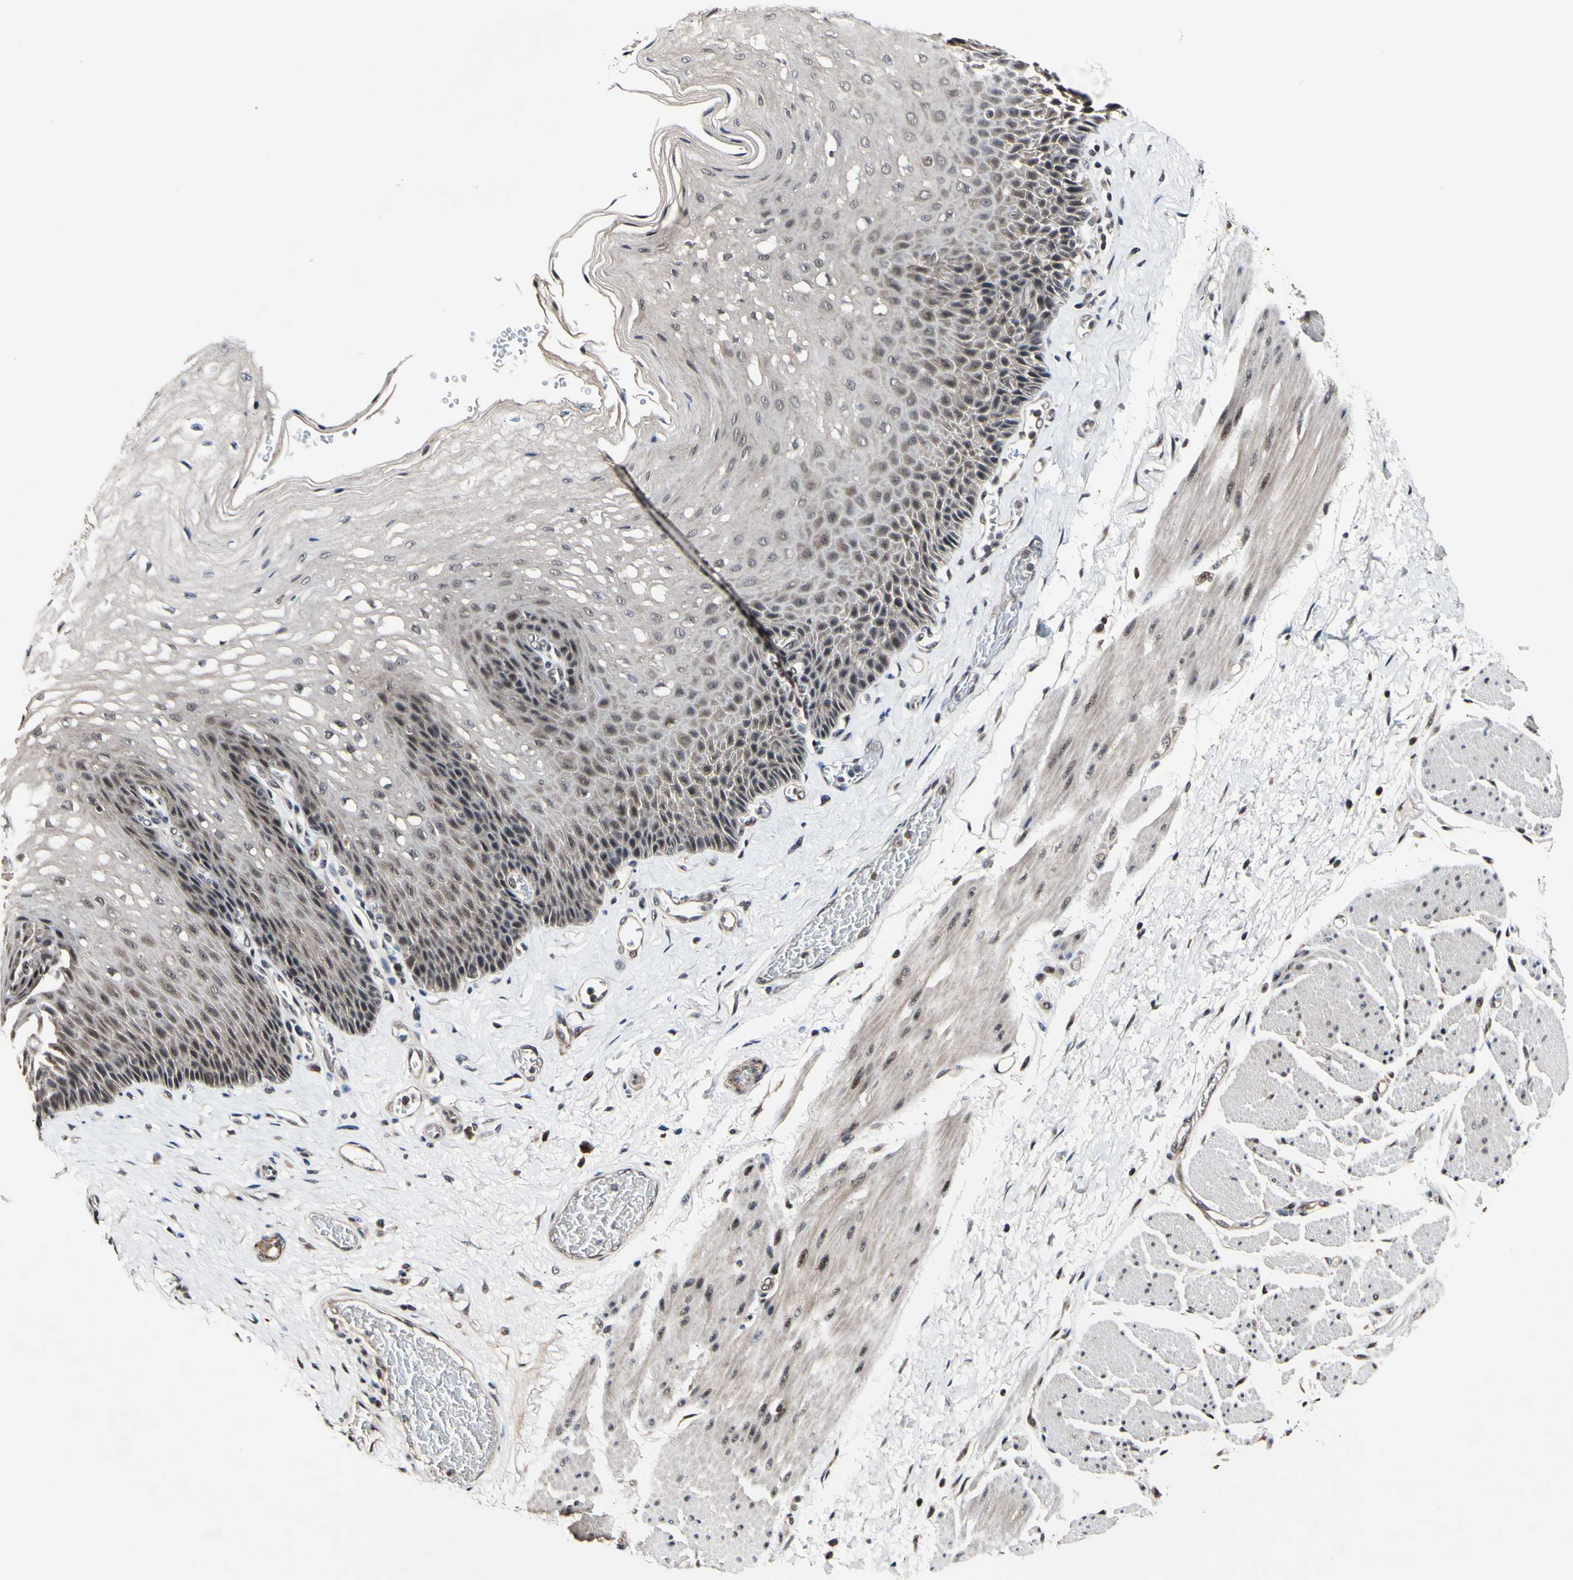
{"staining": {"intensity": "weak", "quantity": ">75%", "location": "cytoplasmic/membranous,nuclear"}, "tissue": "esophagus", "cell_type": "Squamous epithelial cells", "image_type": "normal", "snomed": [{"axis": "morphology", "description": "Normal tissue, NOS"}, {"axis": "topography", "description": "Esophagus"}], "caption": "Approximately >75% of squamous epithelial cells in unremarkable esophagus demonstrate weak cytoplasmic/membranous,nuclear protein expression as visualized by brown immunohistochemical staining.", "gene": "PSMD10", "patient": {"sex": "female", "age": 72}}